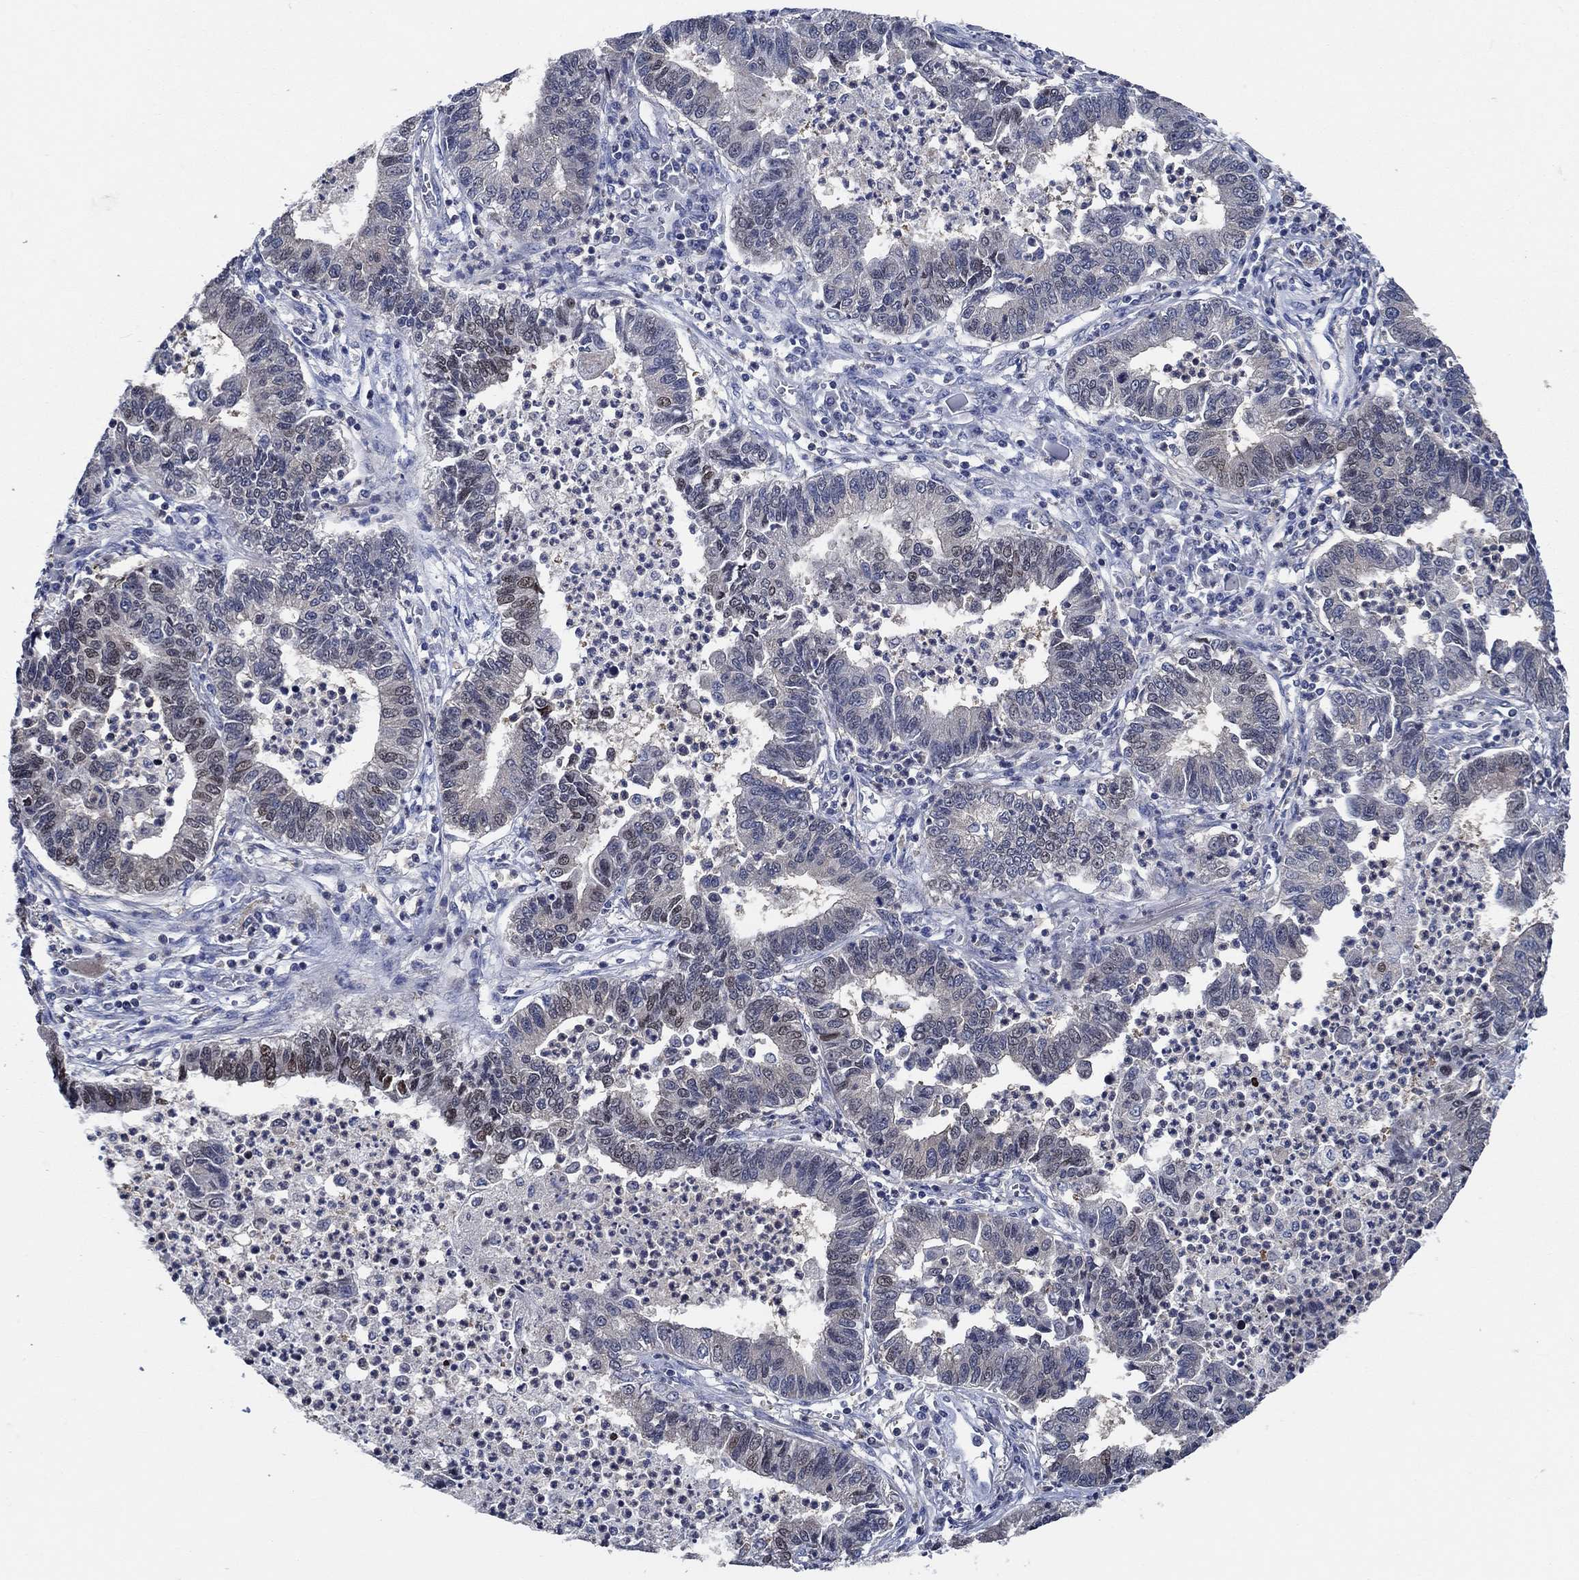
{"staining": {"intensity": "weak", "quantity": "25%-75%", "location": "nuclear"}, "tissue": "lung cancer", "cell_type": "Tumor cells", "image_type": "cancer", "snomed": [{"axis": "morphology", "description": "Adenocarcinoma, NOS"}, {"axis": "topography", "description": "Lung"}], "caption": "Immunohistochemical staining of lung cancer (adenocarcinoma) reveals weak nuclear protein expression in about 25%-75% of tumor cells. (IHC, brightfield microscopy, high magnification).", "gene": "DACT1", "patient": {"sex": "female", "age": 57}}